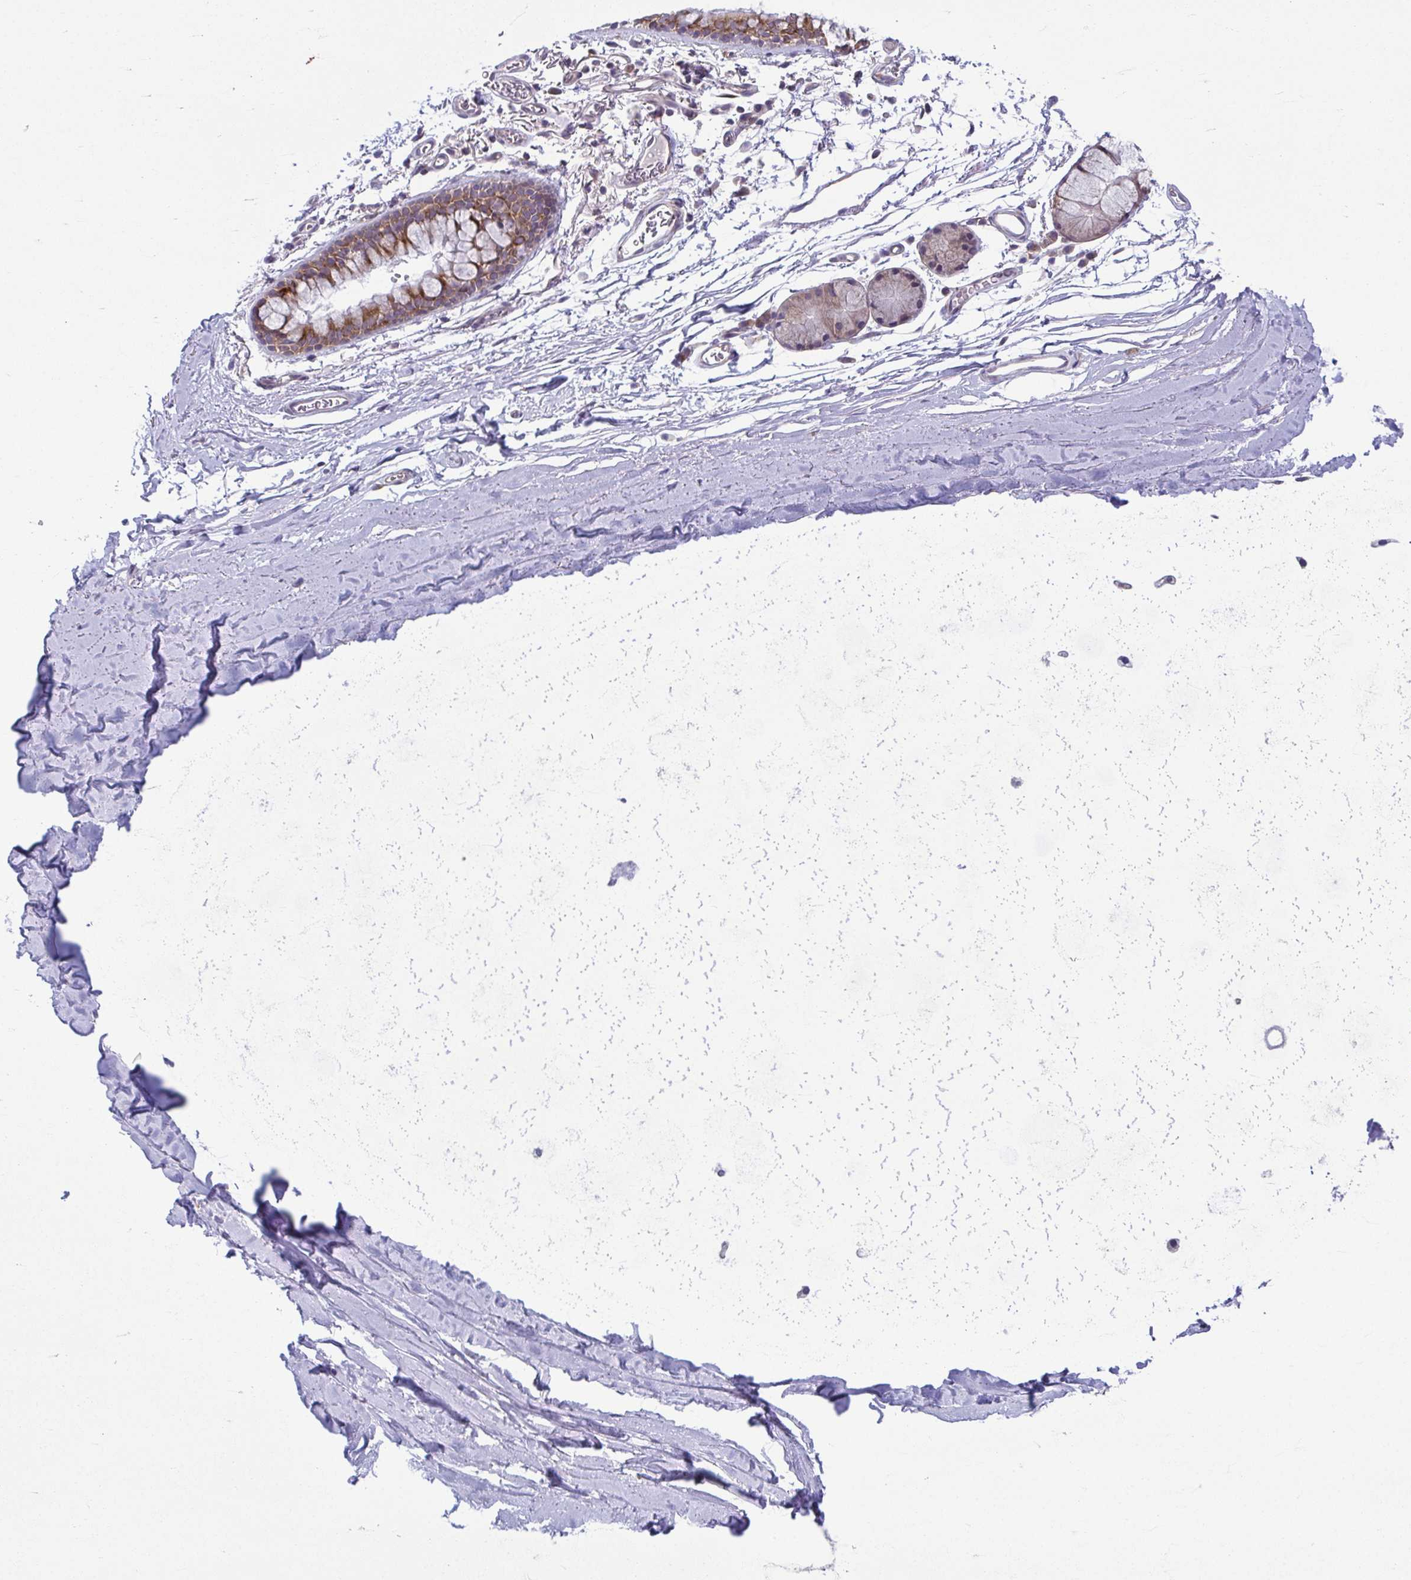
{"staining": {"intensity": "negative", "quantity": "none", "location": "none"}, "tissue": "soft tissue", "cell_type": "Chondrocytes", "image_type": "normal", "snomed": [{"axis": "morphology", "description": "Normal tissue, NOS"}, {"axis": "topography", "description": "Cartilage tissue"}, {"axis": "topography", "description": "Bronchus"}], "caption": "Image shows no protein positivity in chondrocytes of benign soft tissue. The staining was performed using DAB (3,3'-diaminobenzidine) to visualize the protein expression in brown, while the nuclei were stained in blue with hematoxylin (Magnification: 20x).", "gene": "TMEM108", "patient": {"sex": "female", "age": 79}}